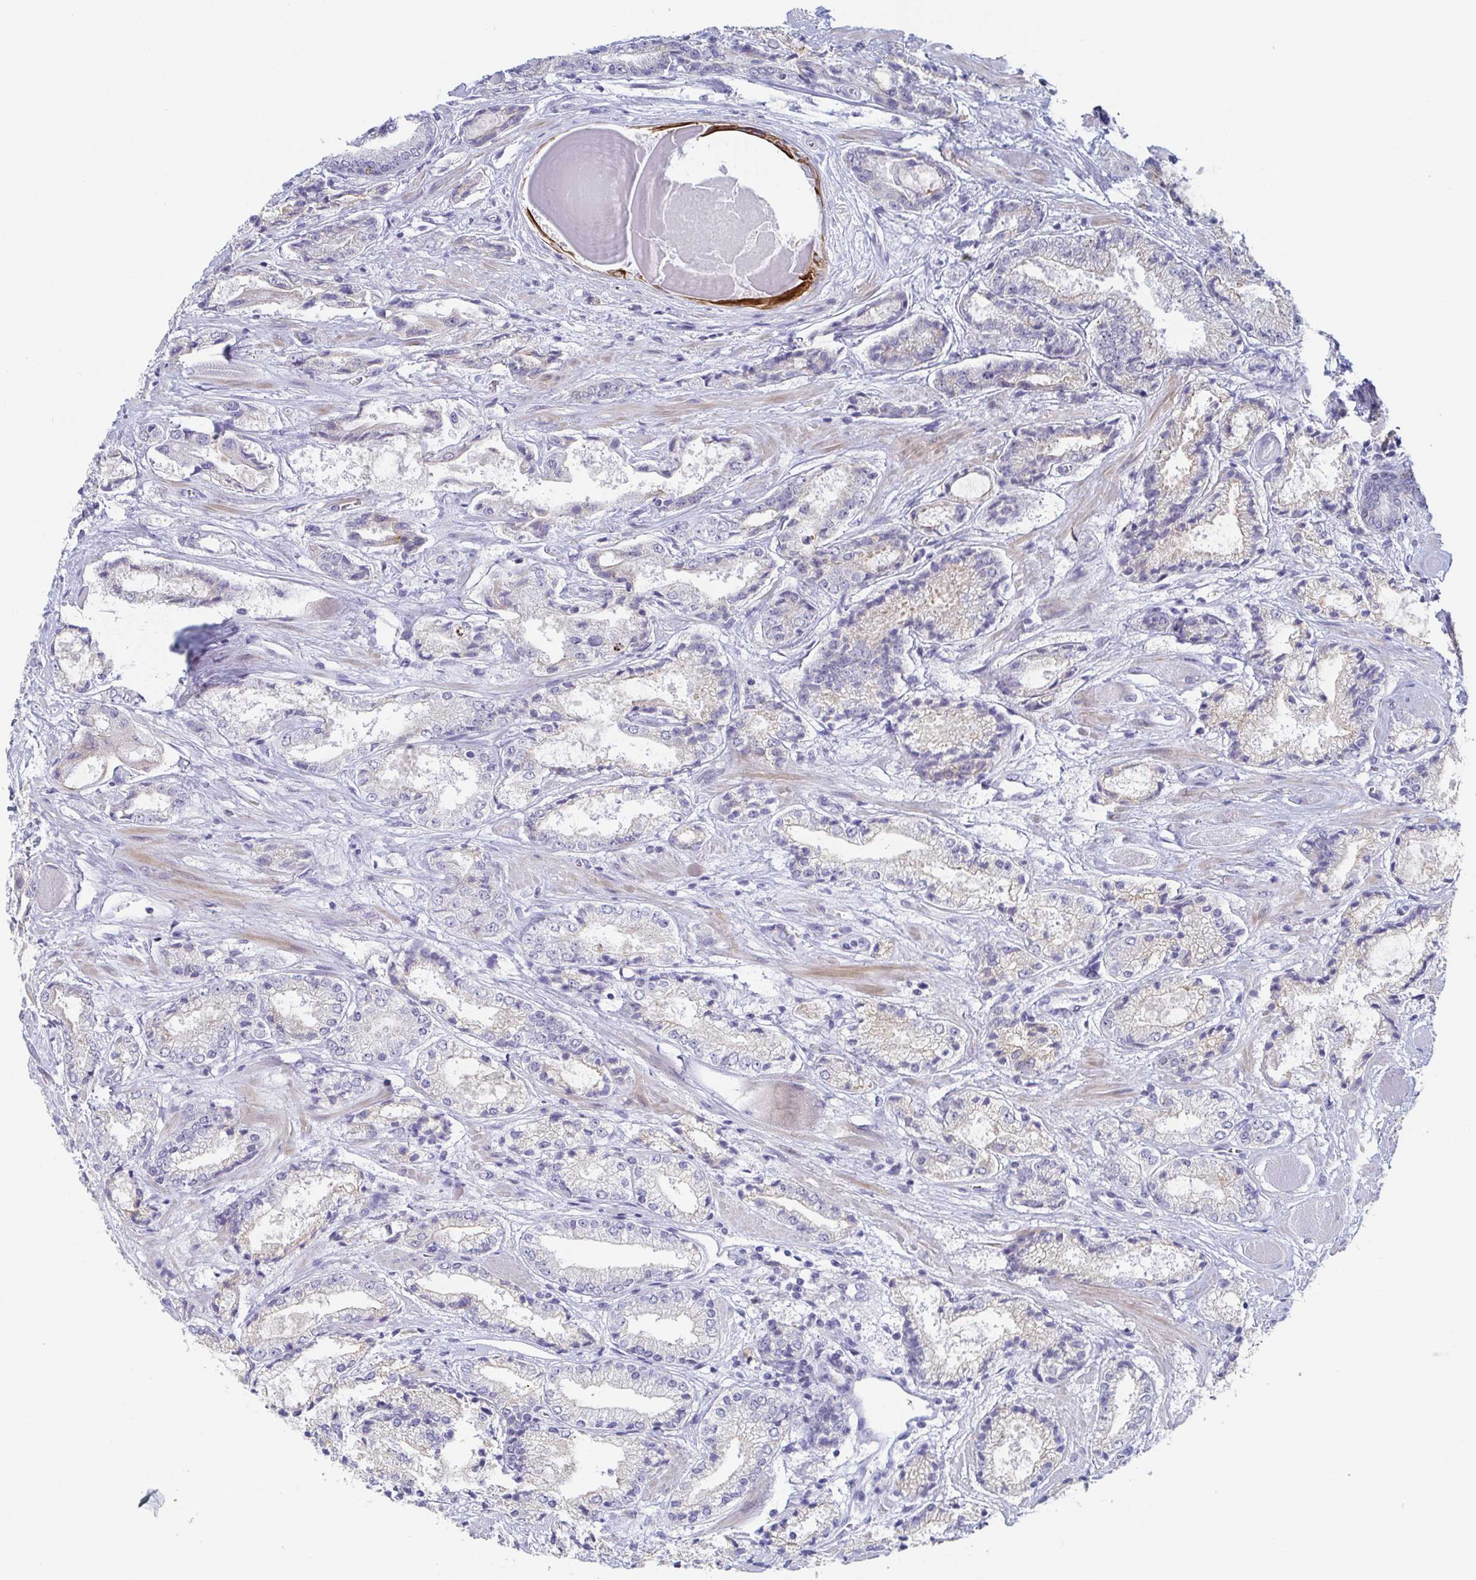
{"staining": {"intensity": "negative", "quantity": "none", "location": "none"}, "tissue": "prostate cancer", "cell_type": "Tumor cells", "image_type": "cancer", "snomed": [{"axis": "morphology", "description": "Adenocarcinoma, High grade"}, {"axis": "topography", "description": "Prostate"}], "caption": "An image of human prostate adenocarcinoma (high-grade) is negative for staining in tumor cells.", "gene": "RHOV", "patient": {"sex": "male", "age": 64}}